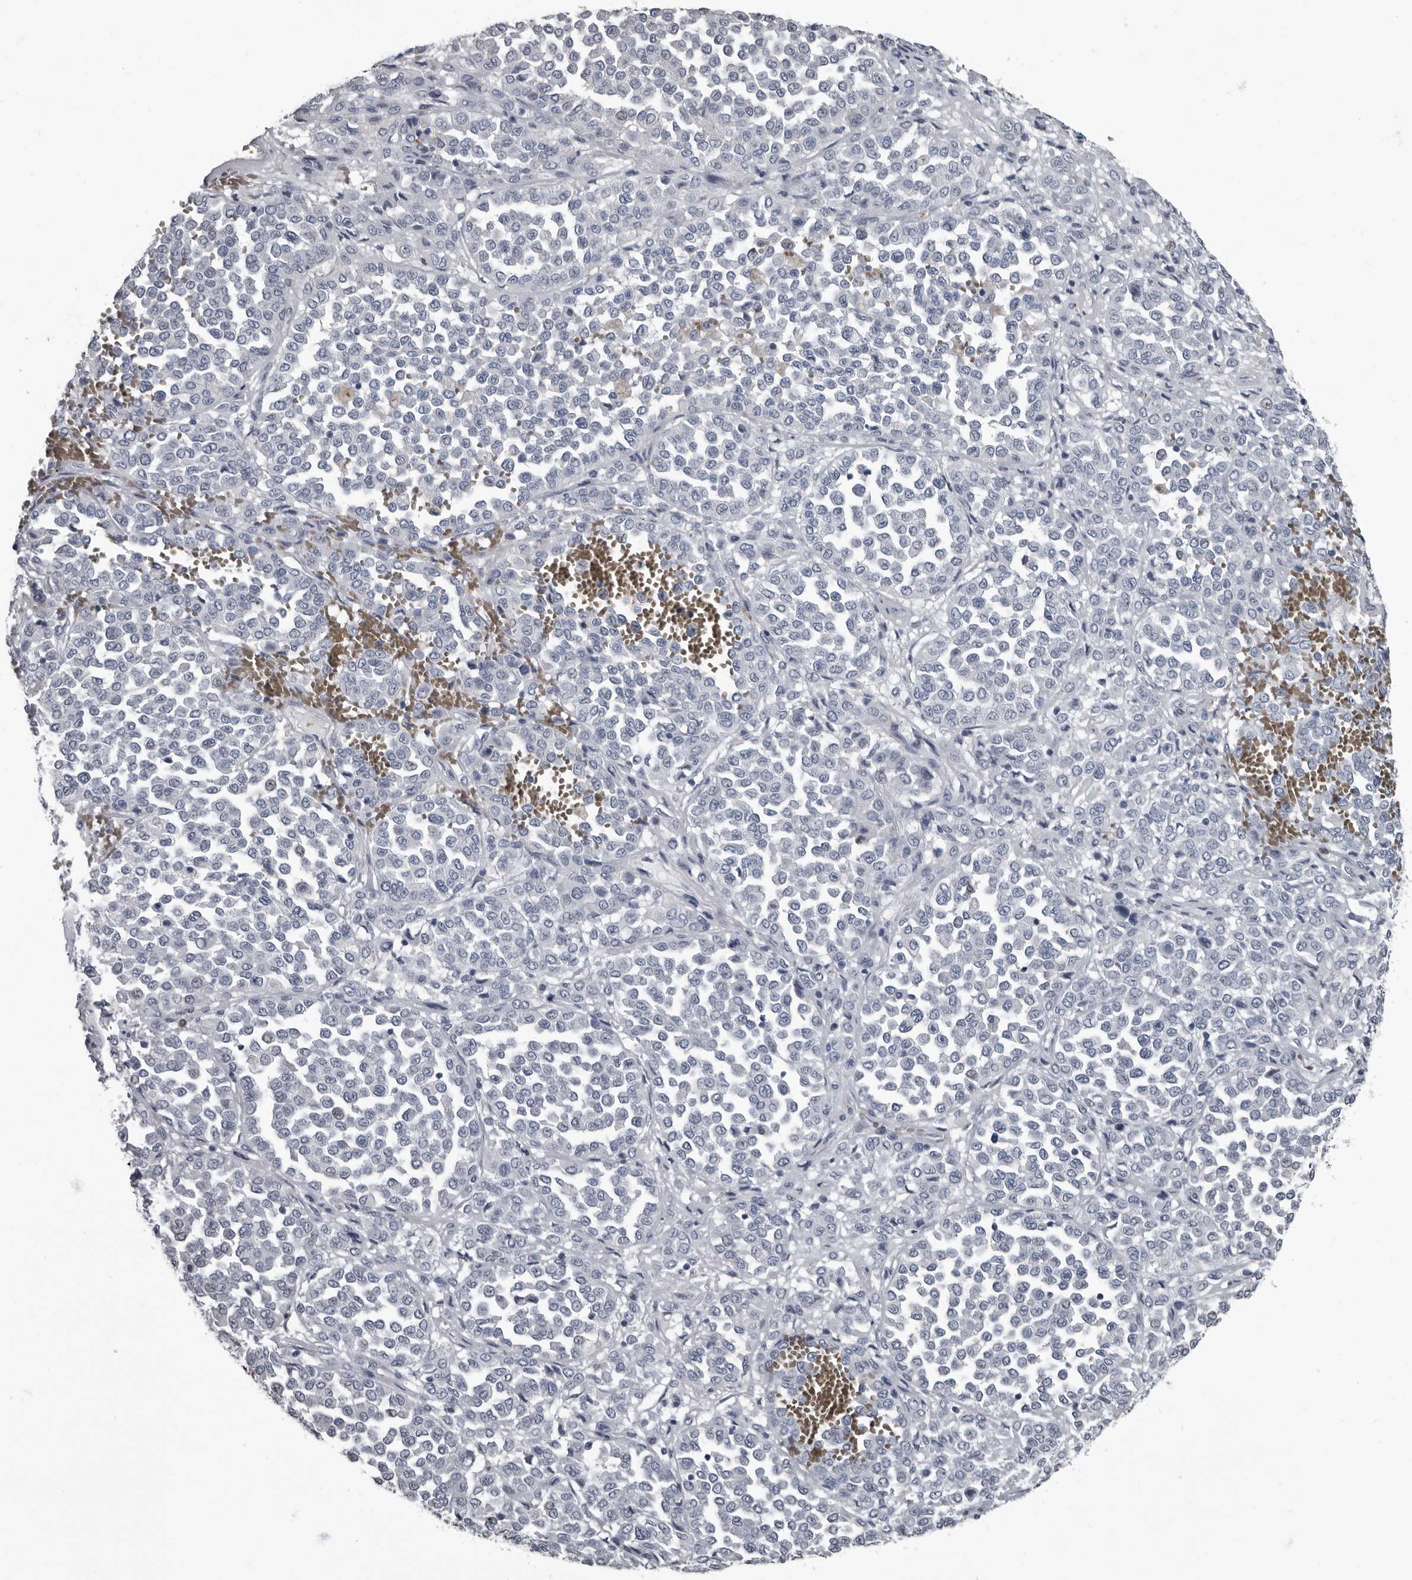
{"staining": {"intensity": "negative", "quantity": "none", "location": "none"}, "tissue": "melanoma", "cell_type": "Tumor cells", "image_type": "cancer", "snomed": [{"axis": "morphology", "description": "Malignant melanoma, Metastatic site"}, {"axis": "topography", "description": "Pancreas"}], "caption": "There is no significant positivity in tumor cells of malignant melanoma (metastatic site).", "gene": "TPD52L1", "patient": {"sex": "female", "age": 30}}